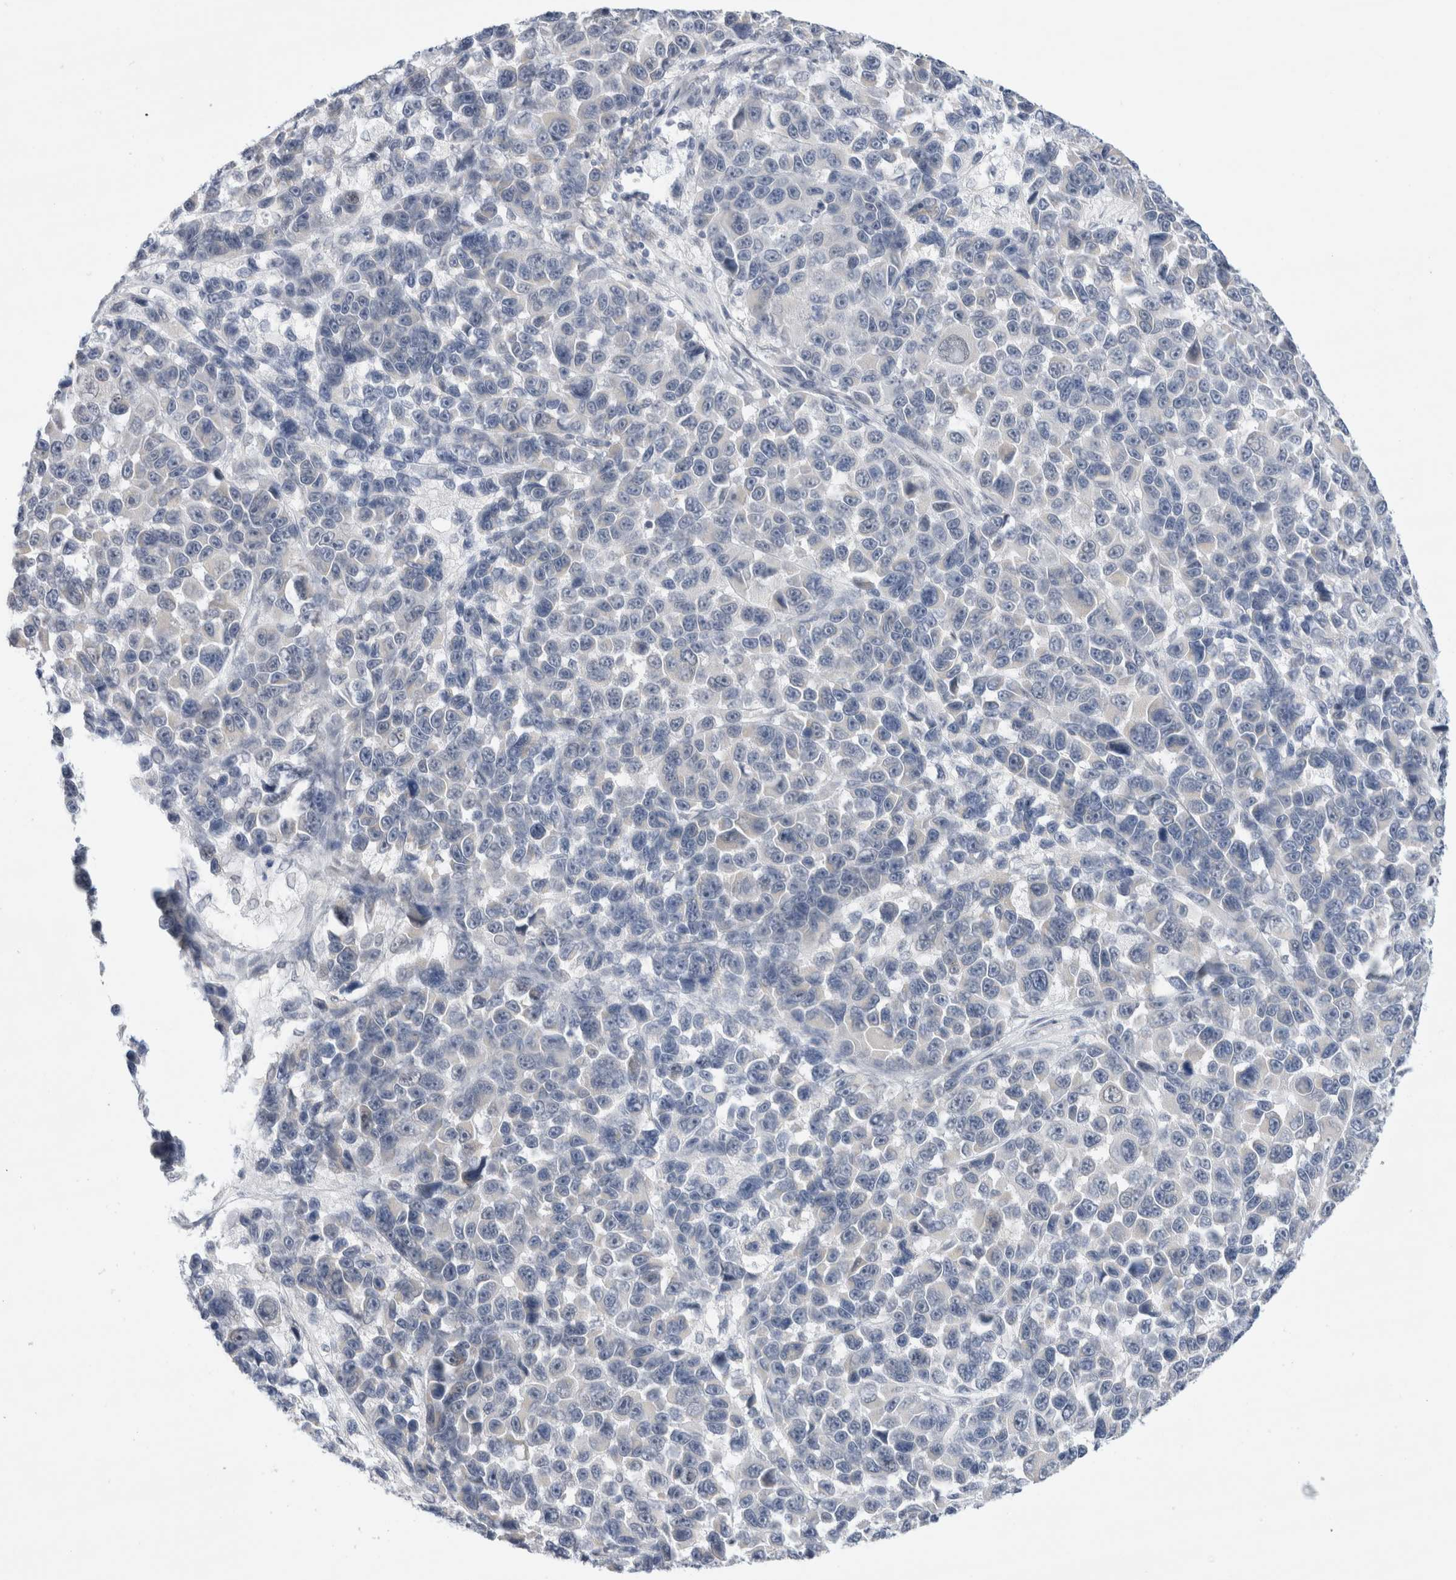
{"staining": {"intensity": "negative", "quantity": "none", "location": "none"}, "tissue": "melanoma", "cell_type": "Tumor cells", "image_type": "cancer", "snomed": [{"axis": "morphology", "description": "Malignant melanoma, NOS"}, {"axis": "topography", "description": "Skin"}], "caption": "Protein analysis of melanoma demonstrates no significant expression in tumor cells.", "gene": "SLC22A12", "patient": {"sex": "male", "age": 53}}